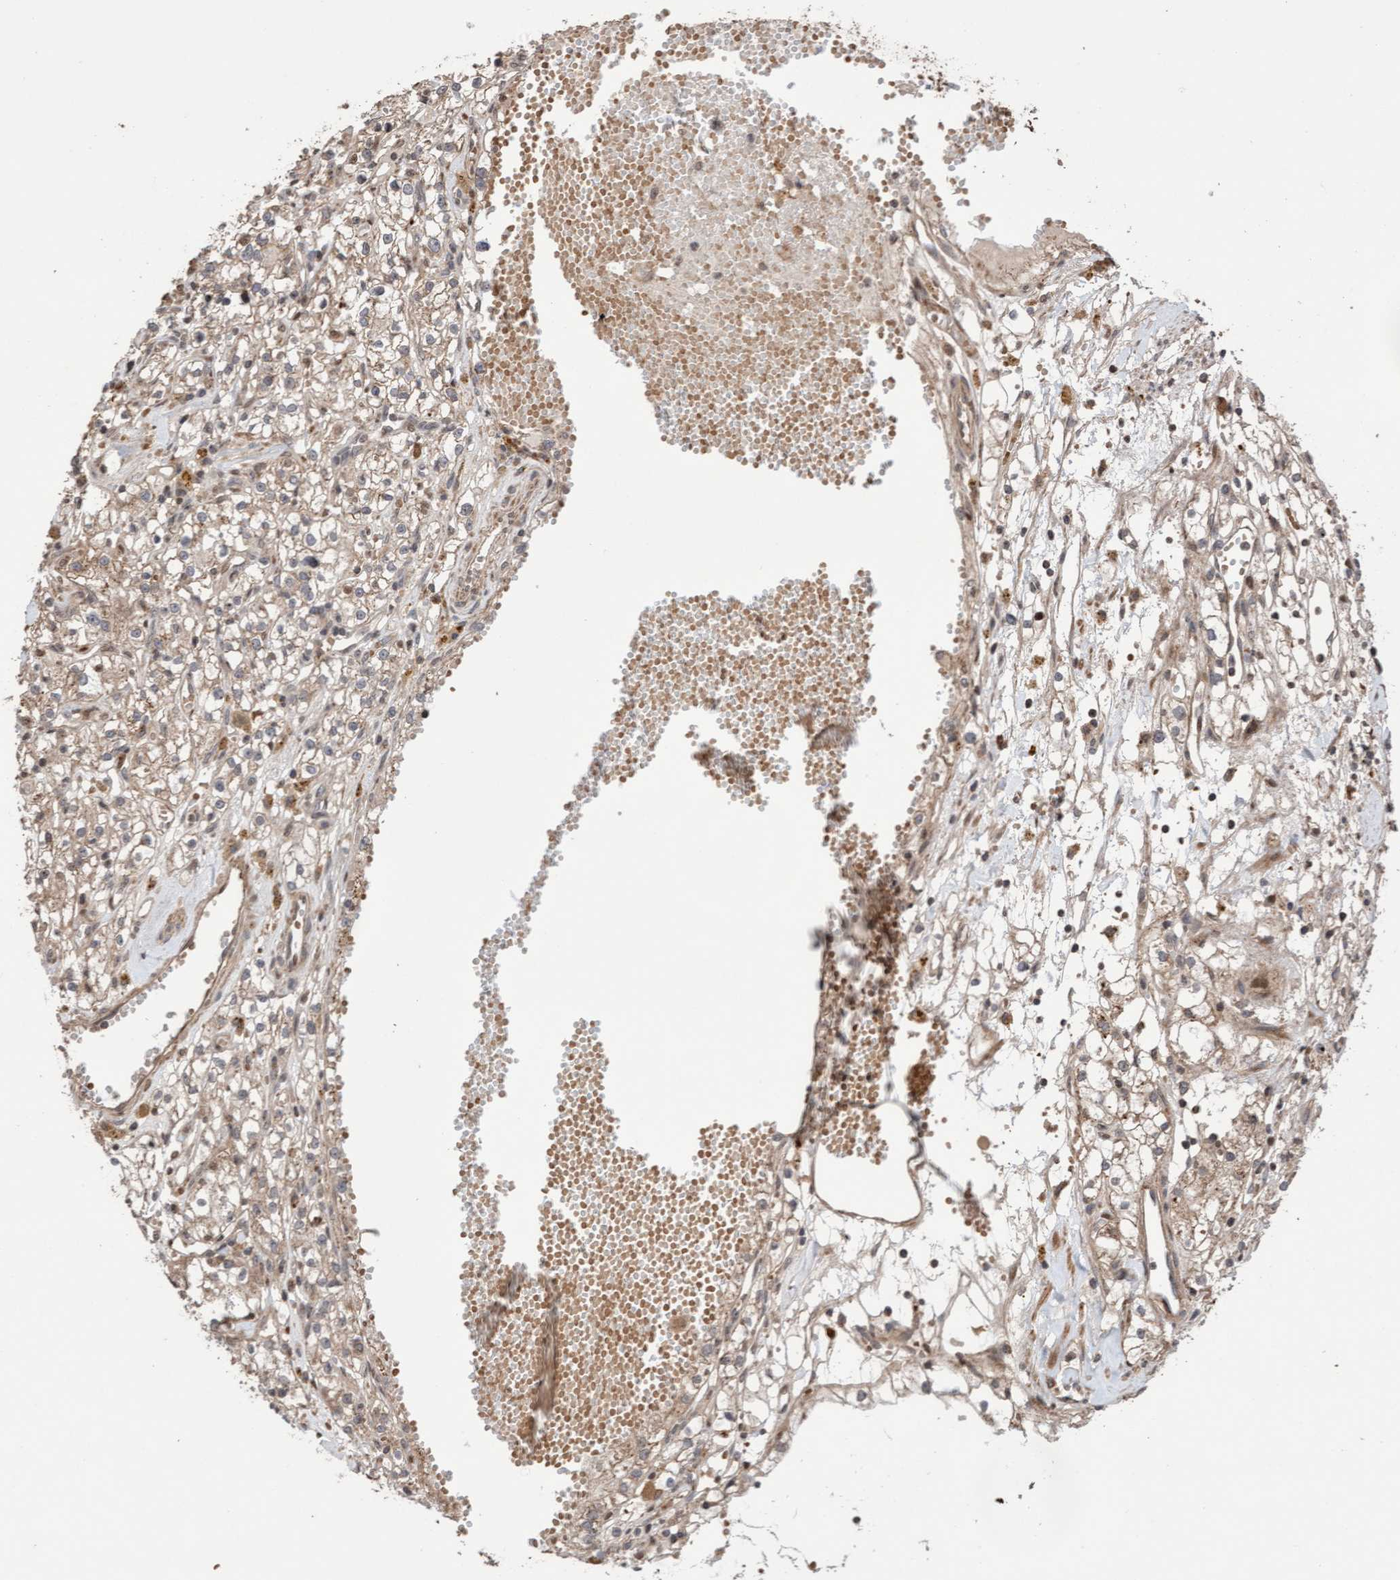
{"staining": {"intensity": "weak", "quantity": ">75%", "location": "cytoplasmic/membranous"}, "tissue": "renal cancer", "cell_type": "Tumor cells", "image_type": "cancer", "snomed": [{"axis": "morphology", "description": "Adenocarcinoma, NOS"}, {"axis": "topography", "description": "Kidney"}], "caption": "High-magnification brightfield microscopy of renal cancer (adenocarcinoma) stained with DAB (brown) and counterstained with hematoxylin (blue). tumor cells exhibit weak cytoplasmic/membranous positivity is seen in about>75% of cells.", "gene": "PECR", "patient": {"sex": "male", "age": 56}}